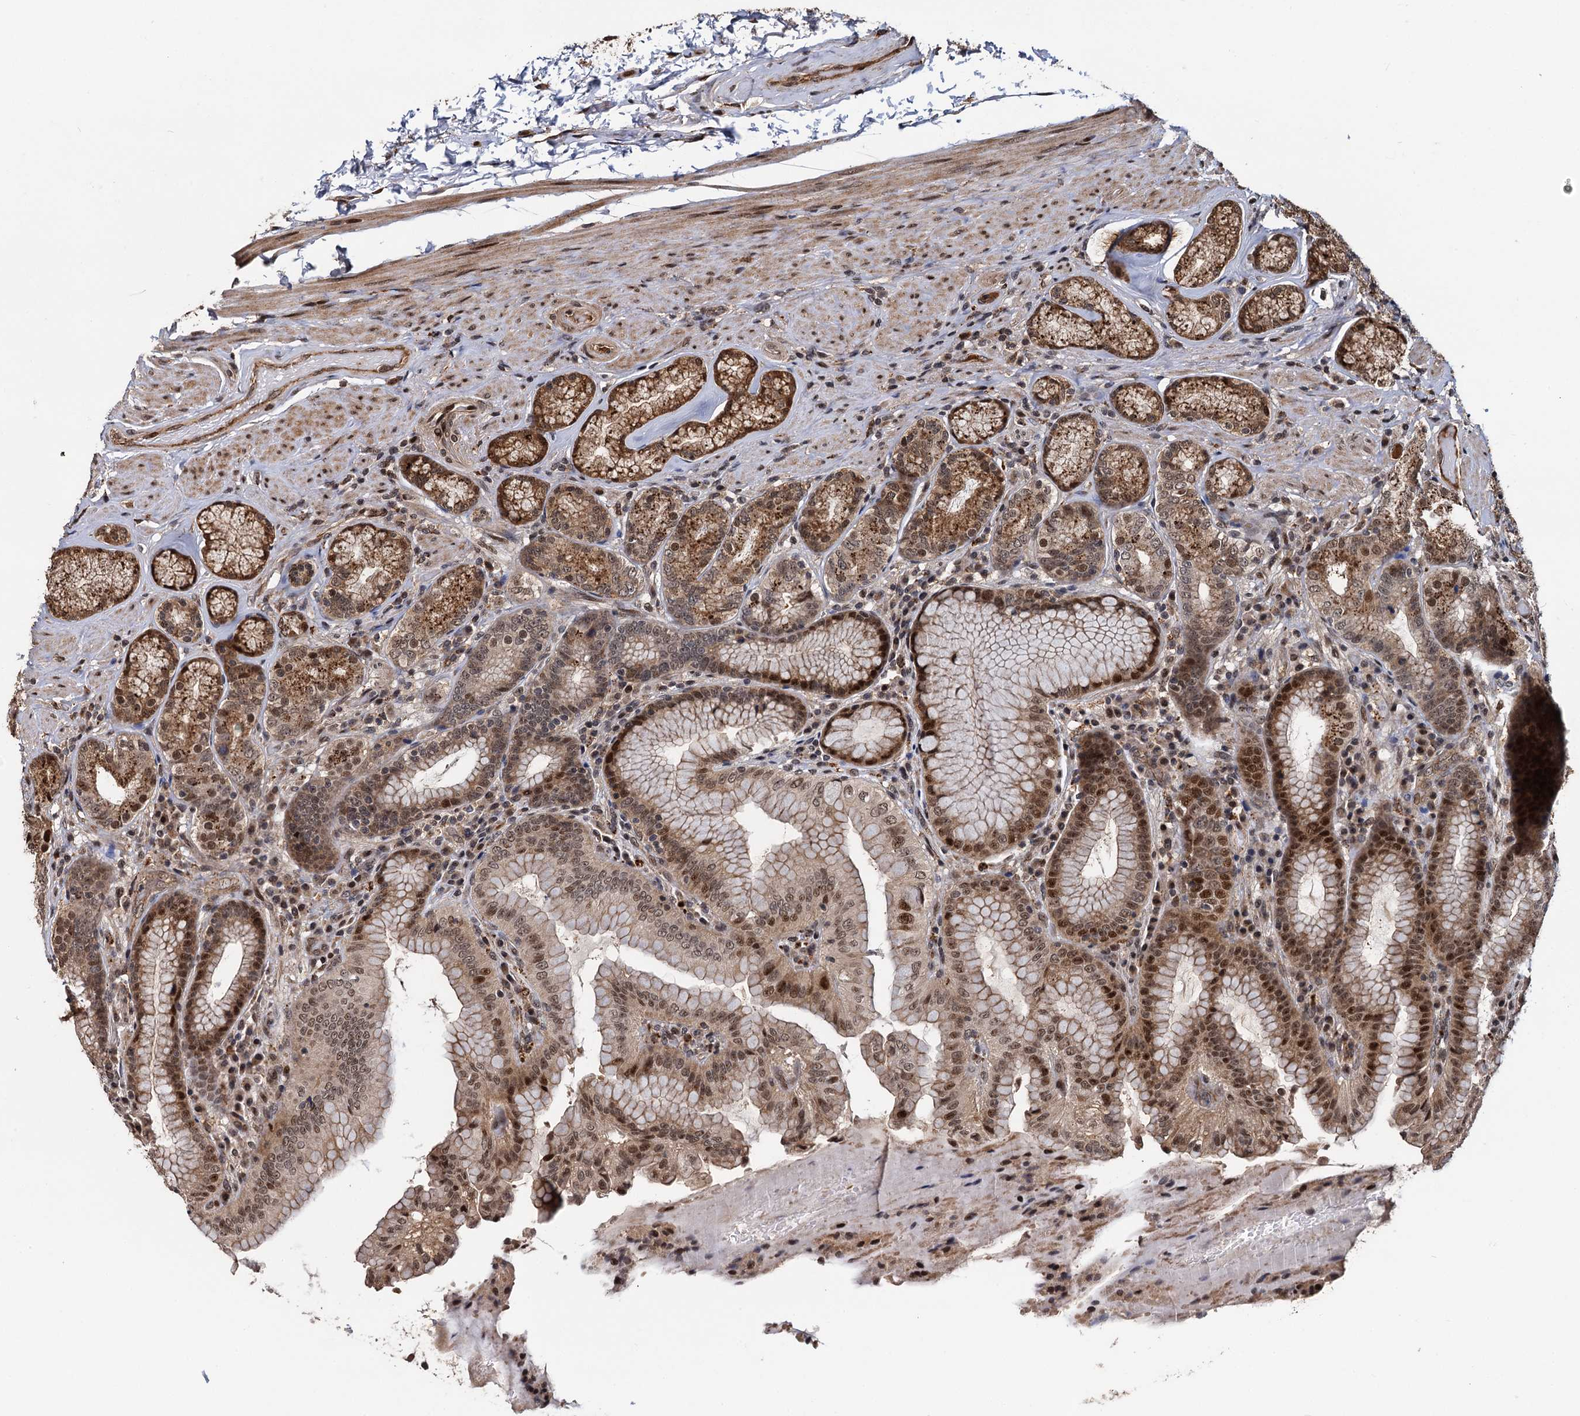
{"staining": {"intensity": "moderate", "quantity": ">75%", "location": "cytoplasmic/membranous,nuclear"}, "tissue": "stomach", "cell_type": "Glandular cells", "image_type": "normal", "snomed": [{"axis": "morphology", "description": "Normal tissue, NOS"}, {"axis": "topography", "description": "Stomach, upper"}, {"axis": "topography", "description": "Stomach, lower"}], "caption": "A high-resolution micrograph shows IHC staining of normal stomach, which exhibits moderate cytoplasmic/membranous,nuclear staining in about >75% of glandular cells. The protein of interest is stained brown, and the nuclei are stained in blue (DAB (3,3'-diaminobenzidine) IHC with brightfield microscopy, high magnification).", "gene": "CEP192", "patient": {"sex": "female", "age": 76}}